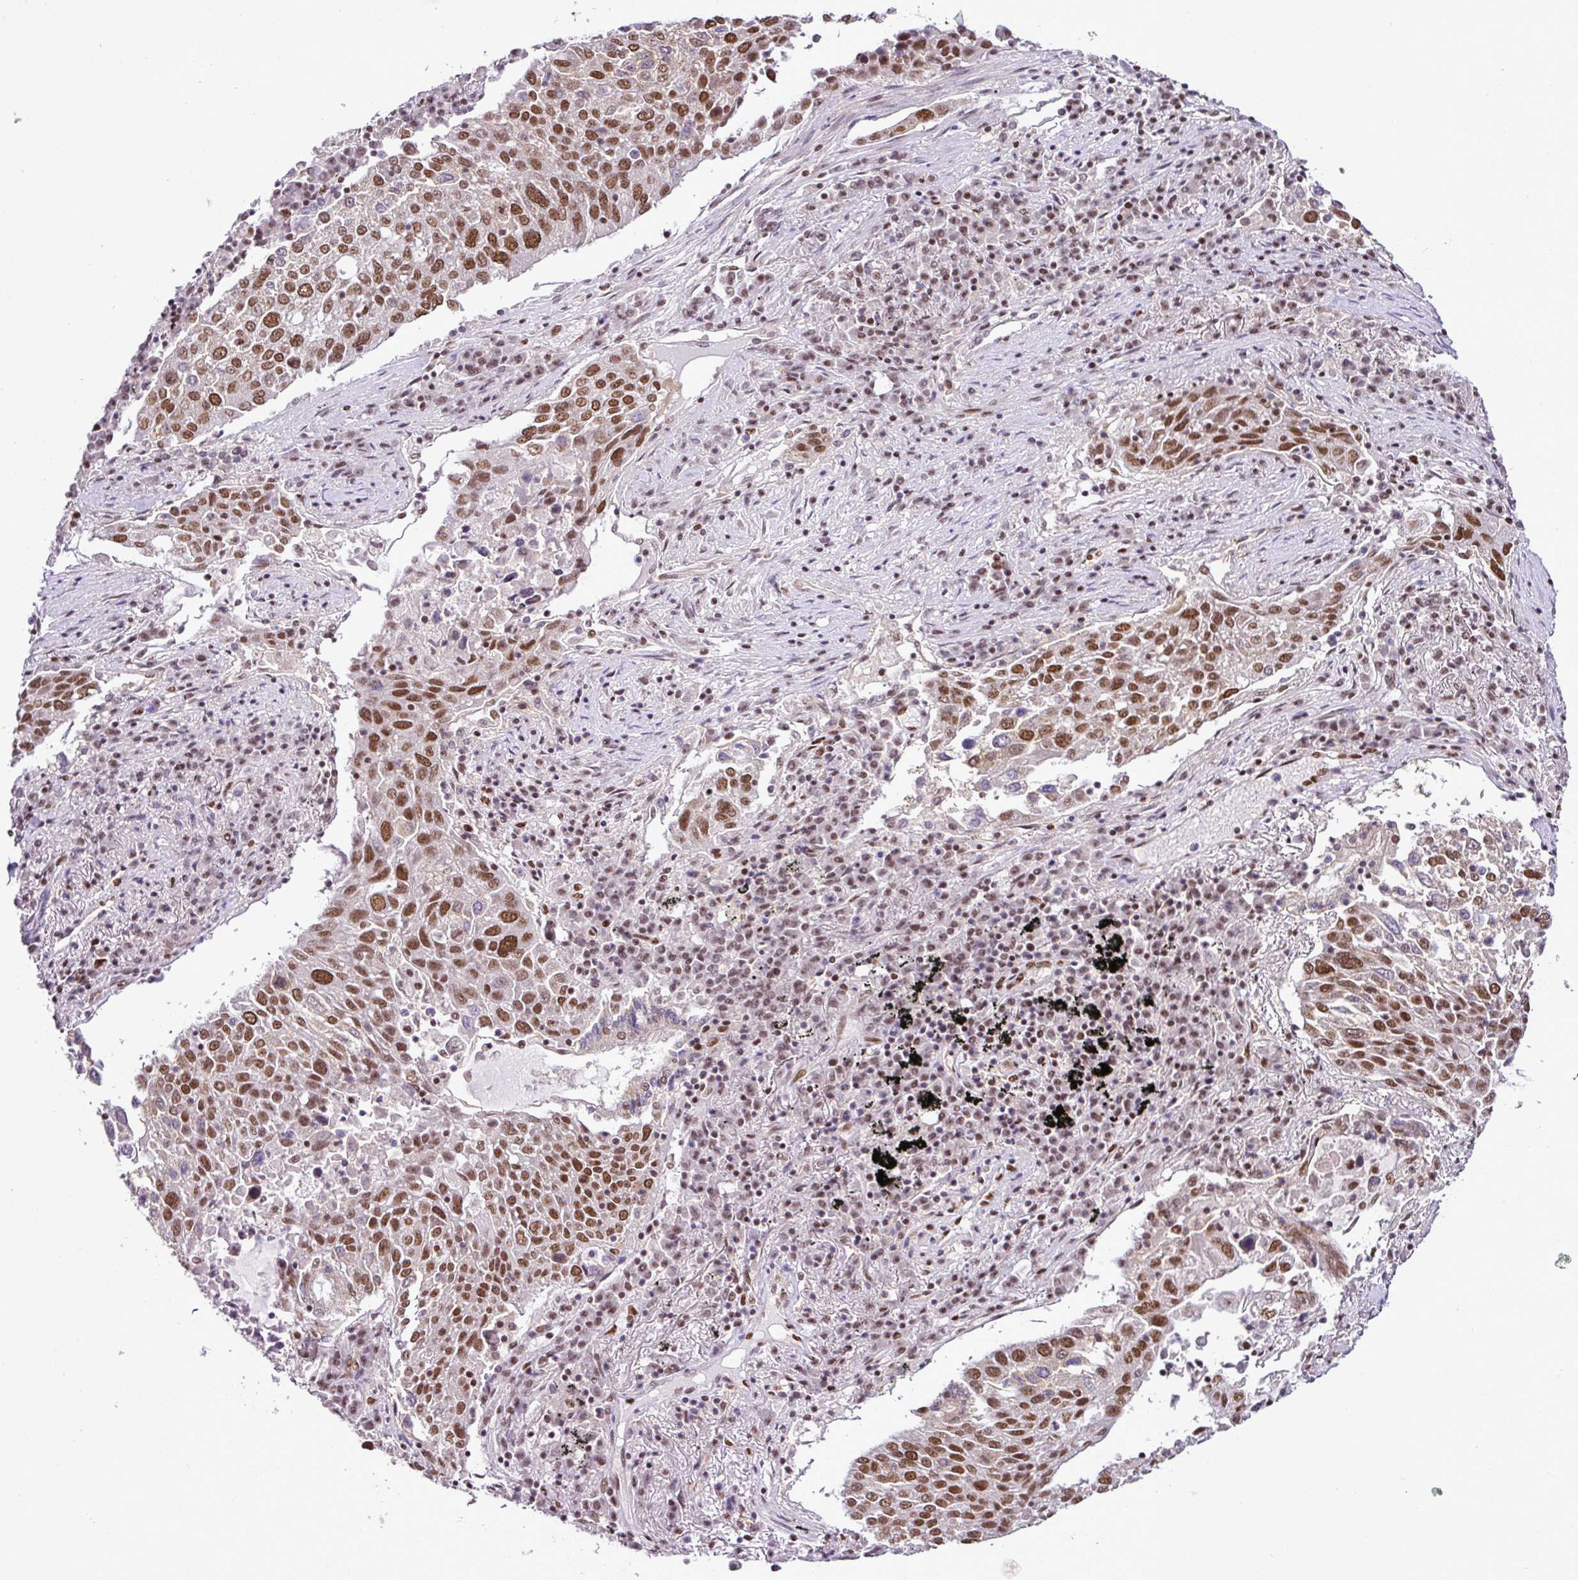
{"staining": {"intensity": "moderate", "quantity": ">75%", "location": "nuclear"}, "tissue": "lung cancer", "cell_type": "Tumor cells", "image_type": "cancer", "snomed": [{"axis": "morphology", "description": "Squamous cell carcinoma, NOS"}, {"axis": "topography", "description": "Lung"}], "caption": "Immunohistochemistry photomicrograph of neoplastic tissue: human squamous cell carcinoma (lung) stained using immunohistochemistry (IHC) shows medium levels of moderate protein expression localized specifically in the nuclear of tumor cells, appearing as a nuclear brown color.", "gene": "PGAP4", "patient": {"sex": "male", "age": 65}}